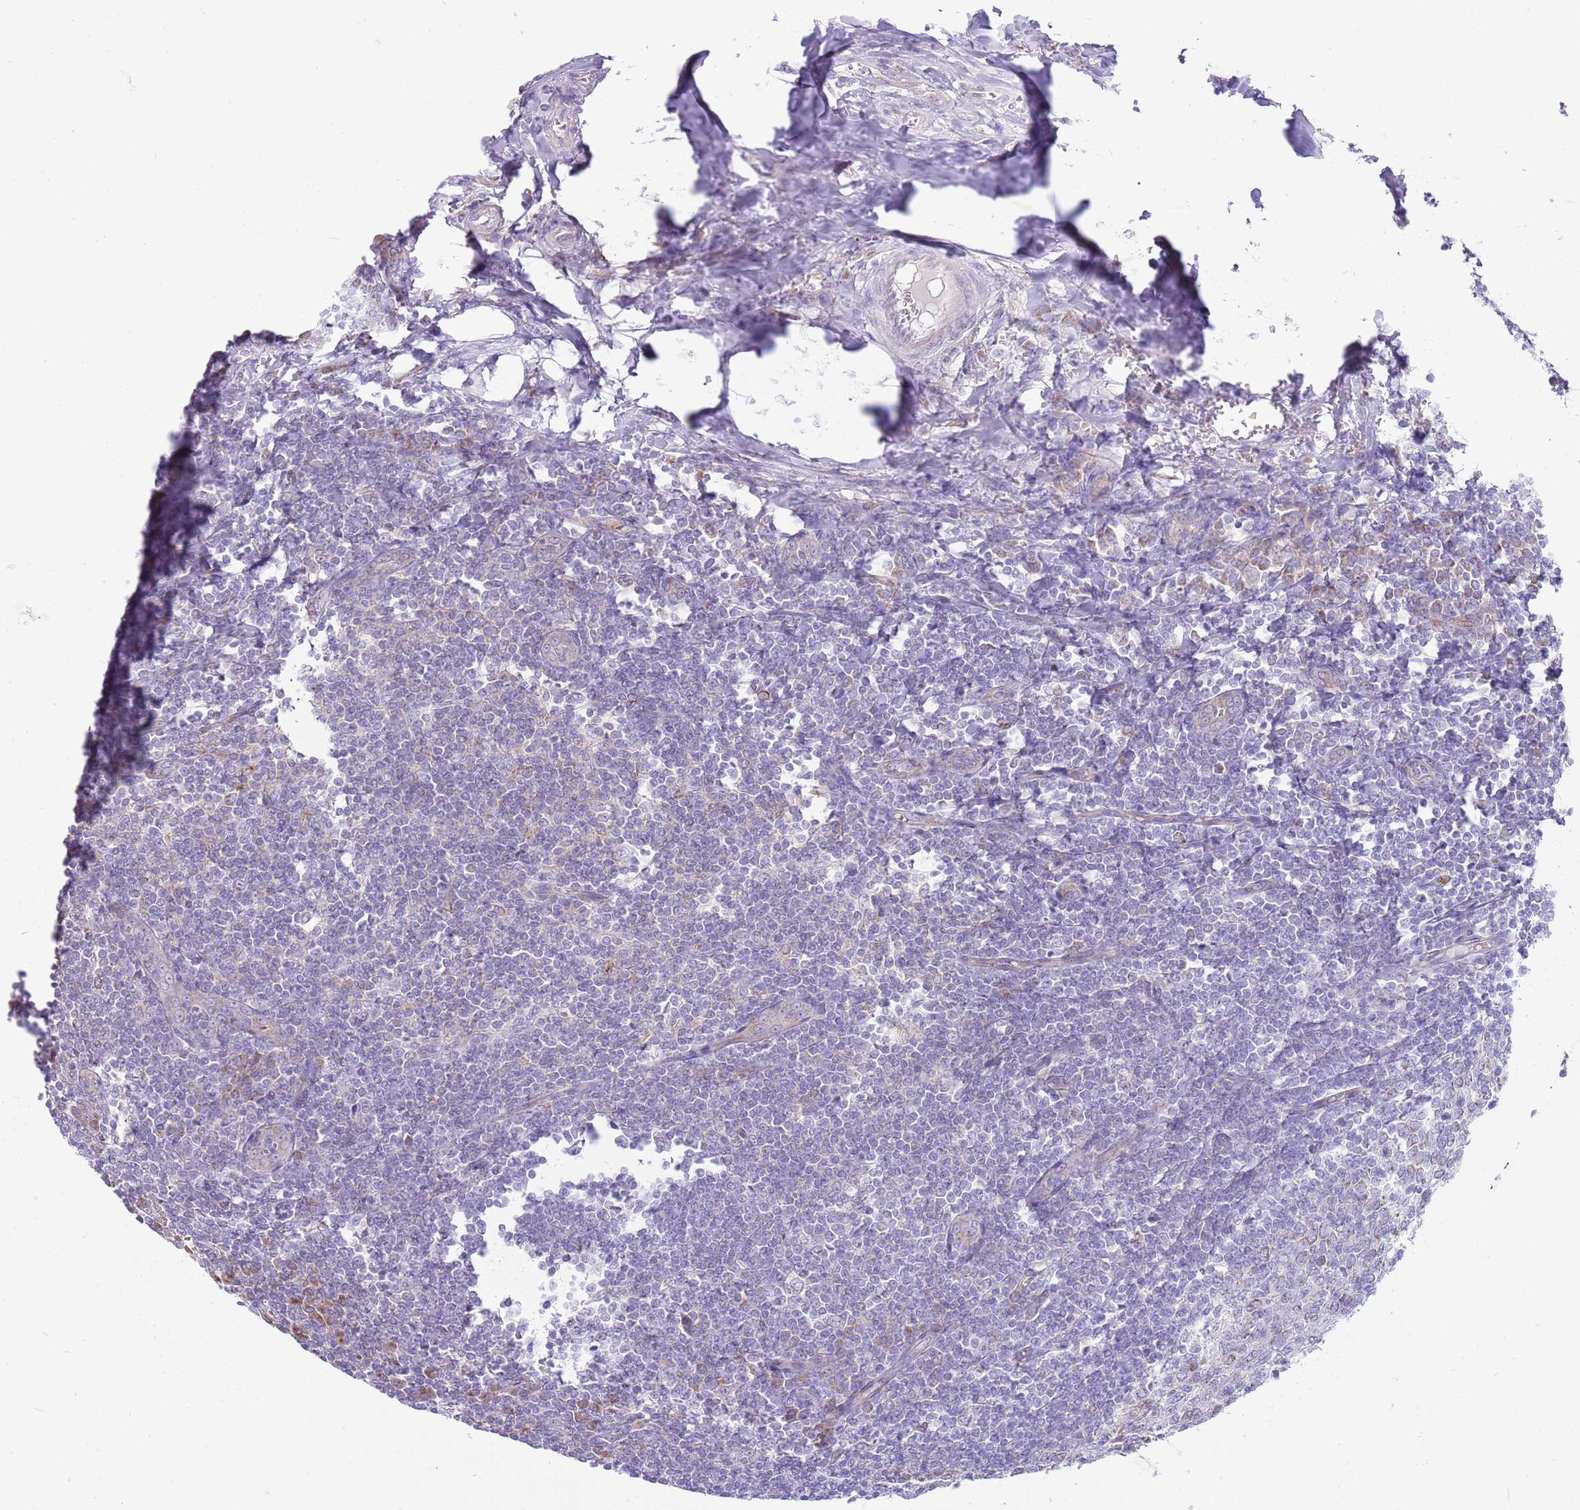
{"staining": {"intensity": "weak", "quantity": "<25%", "location": "cytoplasmic/membranous"}, "tissue": "tonsil", "cell_type": "Germinal center cells", "image_type": "normal", "snomed": [{"axis": "morphology", "description": "Normal tissue, NOS"}, {"axis": "topography", "description": "Tonsil"}], "caption": "The micrograph exhibits no staining of germinal center cells in normal tonsil. (DAB (3,3'-diaminobenzidine) immunohistochemistry visualized using brightfield microscopy, high magnification).", "gene": "OAZ2", "patient": {"sex": "male", "age": 27}}